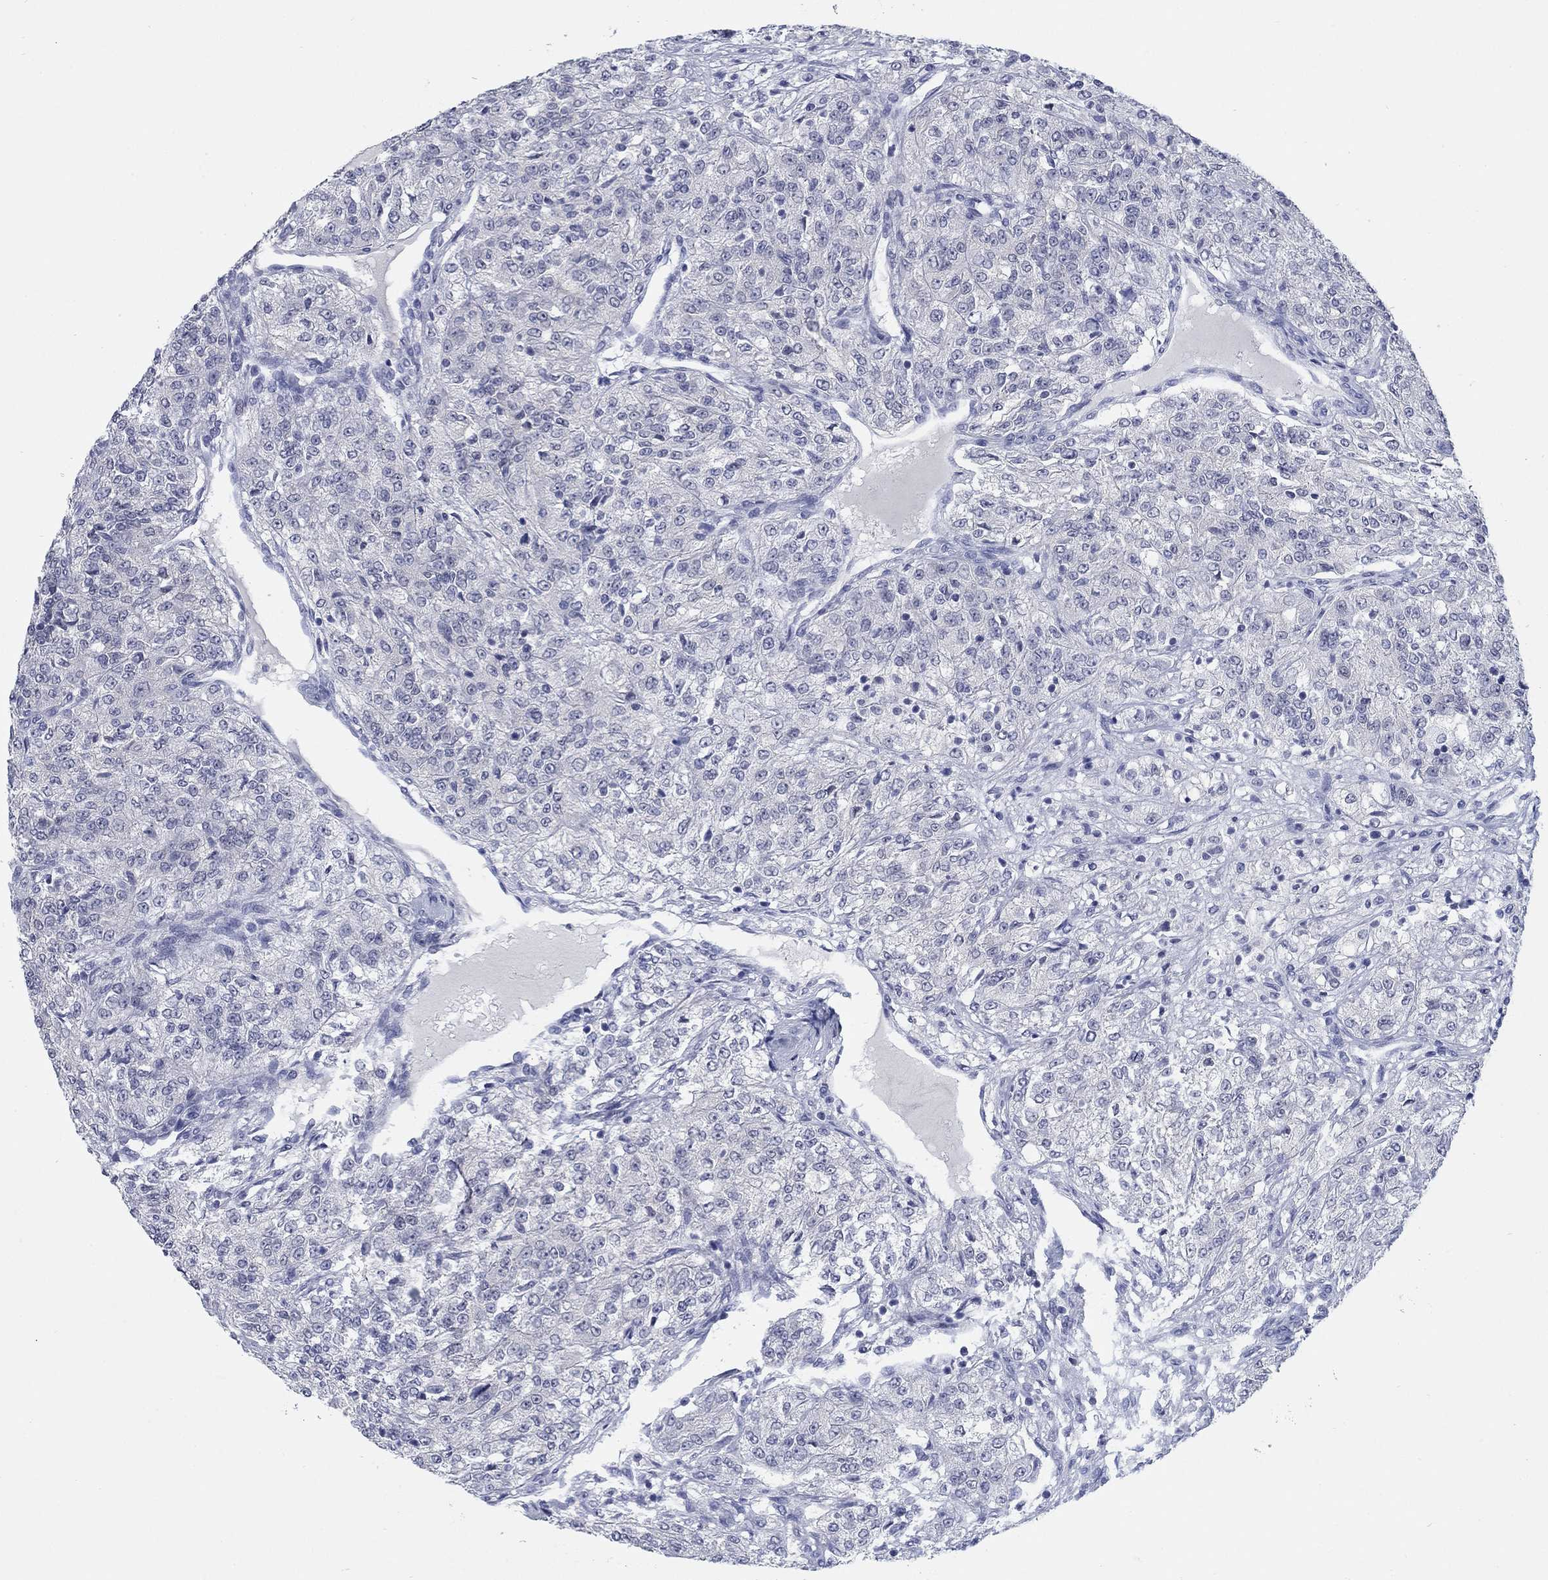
{"staining": {"intensity": "negative", "quantity": "none", "location": "none"}, "tissue": "renal cancer", "cell_type": "Tumor cells", "image_type": "cancer", "snomed": [{"axis": "morphology", "description": "Adenocarcinoma, NOS"}, {"axis": "topography", "description": "Kidney"}], "caption": "Immunohistochemistry (IHC) histopathology image of human renal cancer (adenocarcinoma) stained for a protein (brown), which displays no positivity in tumor cells.", "gene": "ATP6V1G2", "patient": {"sex": "female", "age": 63}}